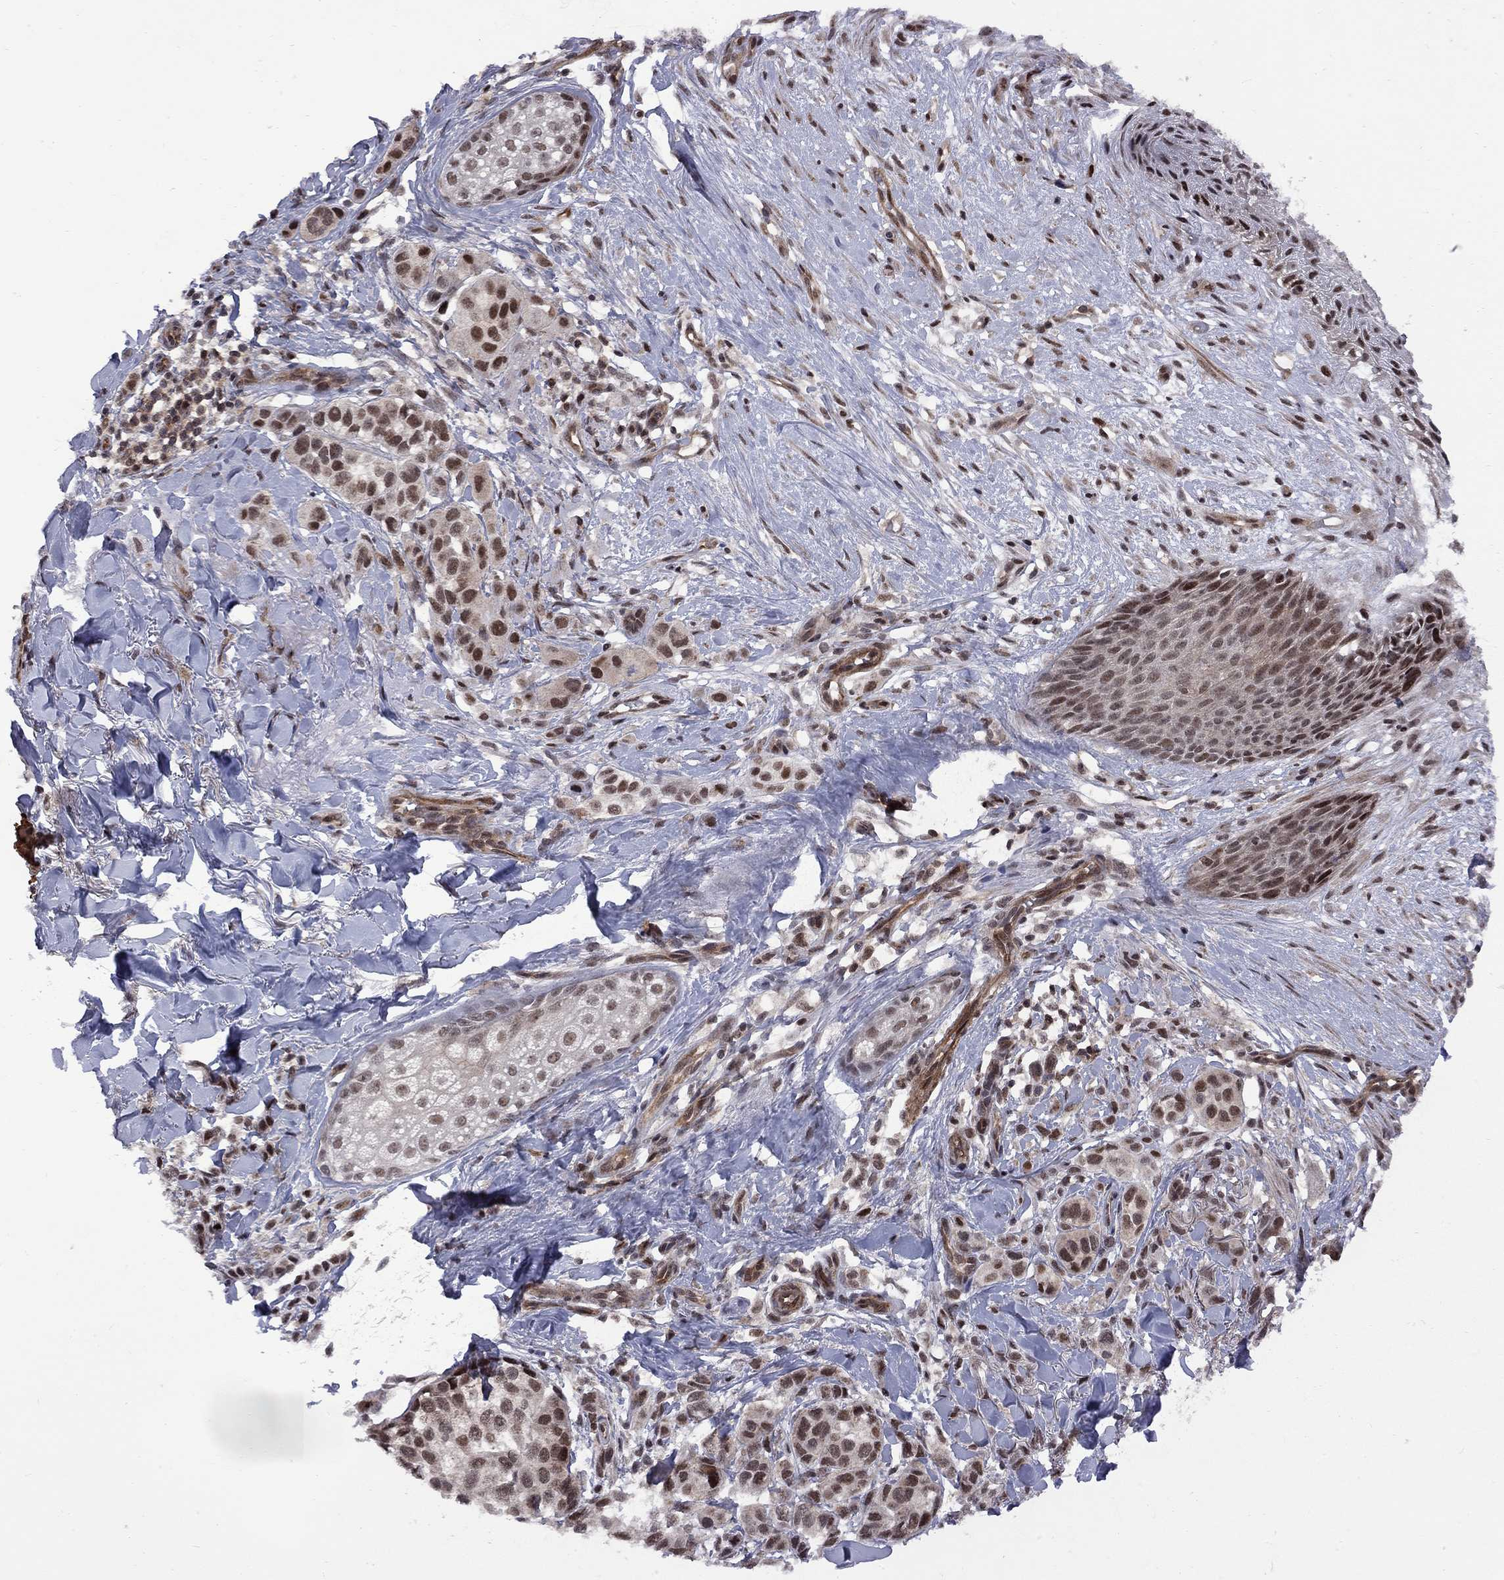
{"staining": {"intensity": "strong", "quantity": "25%-75%", "location": "nuclear"}, "tissue": "melanoma", "cell_type": "Tumor cells", "image_type": "cancer", "snomed": [{"axis": "morphology", "description": "Malignant melanoma, NOS"}, {"axis": "topography", "description": "Skin"}], "caption": "About 25%-75% of tumor cells in melanoma exhibit strong nuclear protein staining as visualized by brown immunohistochemical staining.", "gene": "BRF1", "patient": {"sex": "male", "age": 57}}